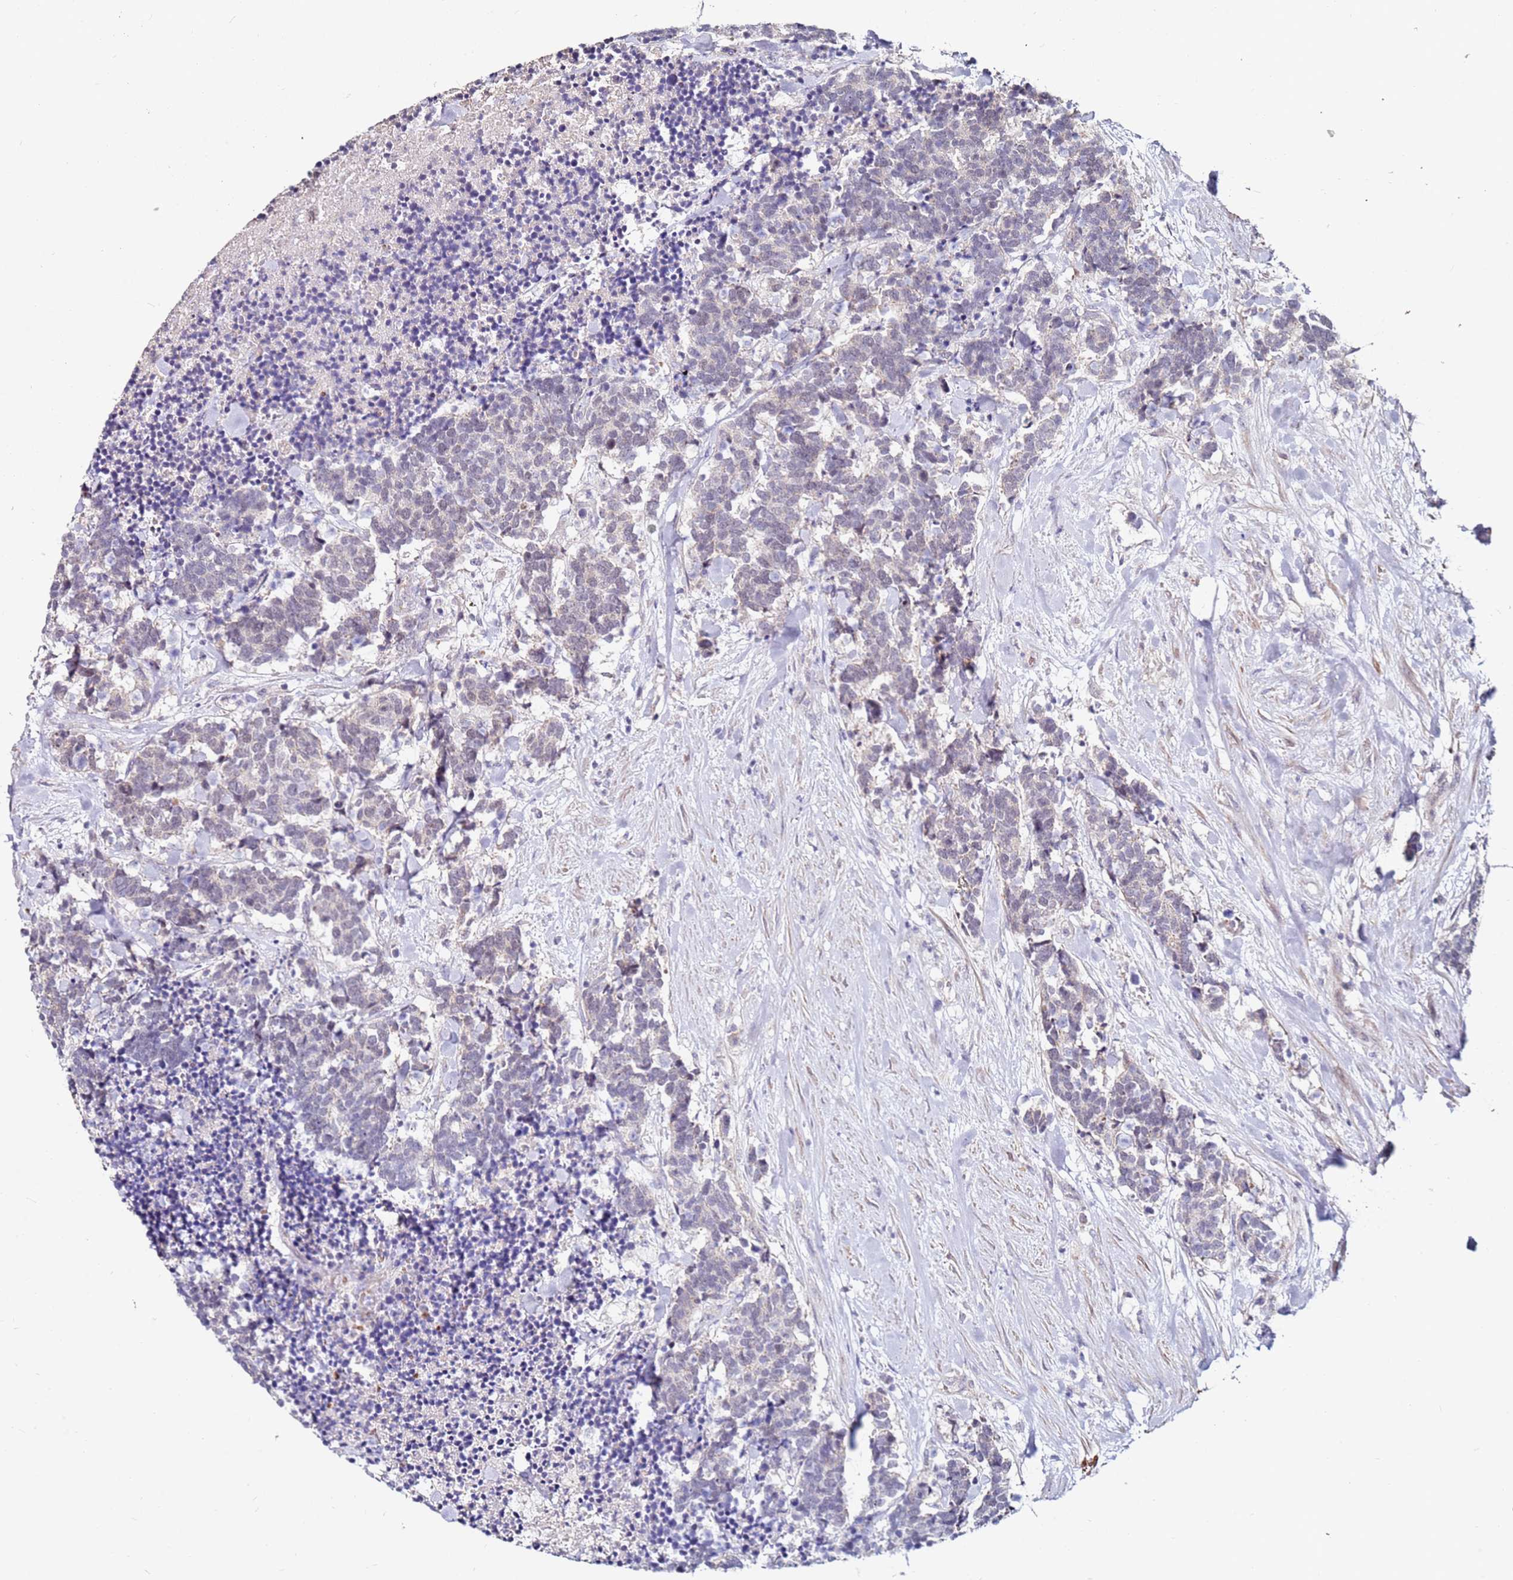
{"staining": {"intensity": "negative", "quantity": "none", "location": "none"}, "tissue": "carcinoid", "cell_type": "Tumor cells", "image_type": "cancer", "snomed": [{"axis": "morphology", "description": "Carcinoma, NOS"}, {"axis": "morphology", "description": "Carcinoid, malignant, NOS"}, {"axis": "topography", "description": "Prostate"}], "caption": "Immunohistochemical staining of carcinoid demonstrates no significant positivity in tumor cells.", "gene": "RARS2", "patient": {"sex": "male", "age": 57}}